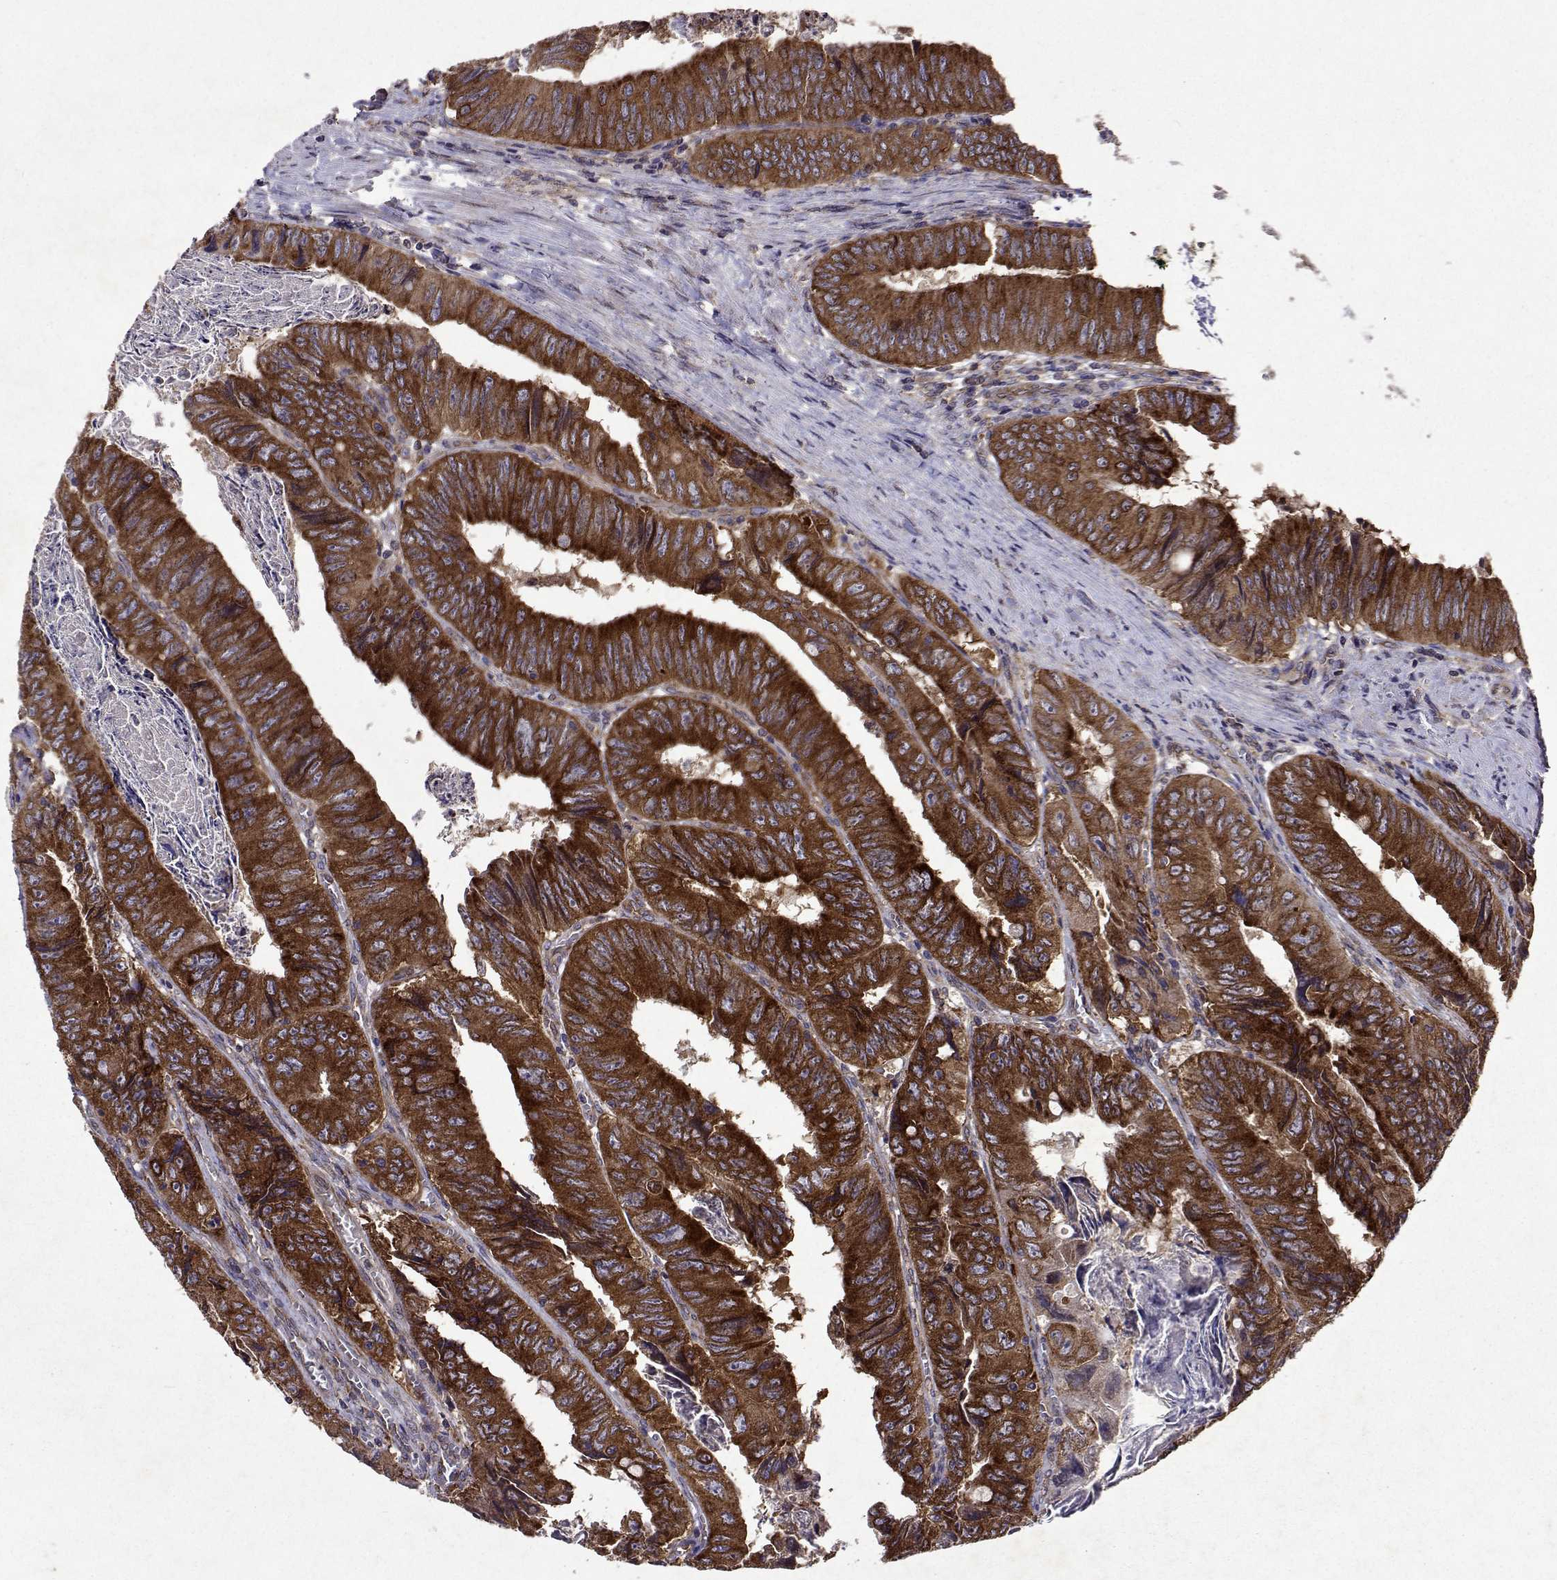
{"staining": {"intensity": "strong", "quantity": ">75%", "location": "cytoplasmic/membranous"}, "tissue": "colorectal cancer", "cell_type": "Tumor cells", "image_type": "cancer", "snomed": [{"axis": "morphology", "description": "Adenocarcinoma, NOS"}, {"axis": "topography", "description": "Colon"}], "caption": "Adenocarcinoma (colorectal) stained with immunohistochemistry (IHC) shows strong cytoplasmic/membranous positivity in about >75% of tumor cells. (DAB (3,3'-diaminobenzidine) IHC with brightfield microscopy, high magnification).", "gene": "TARBP2", "patient": {"sex": "female", "age": 84}}